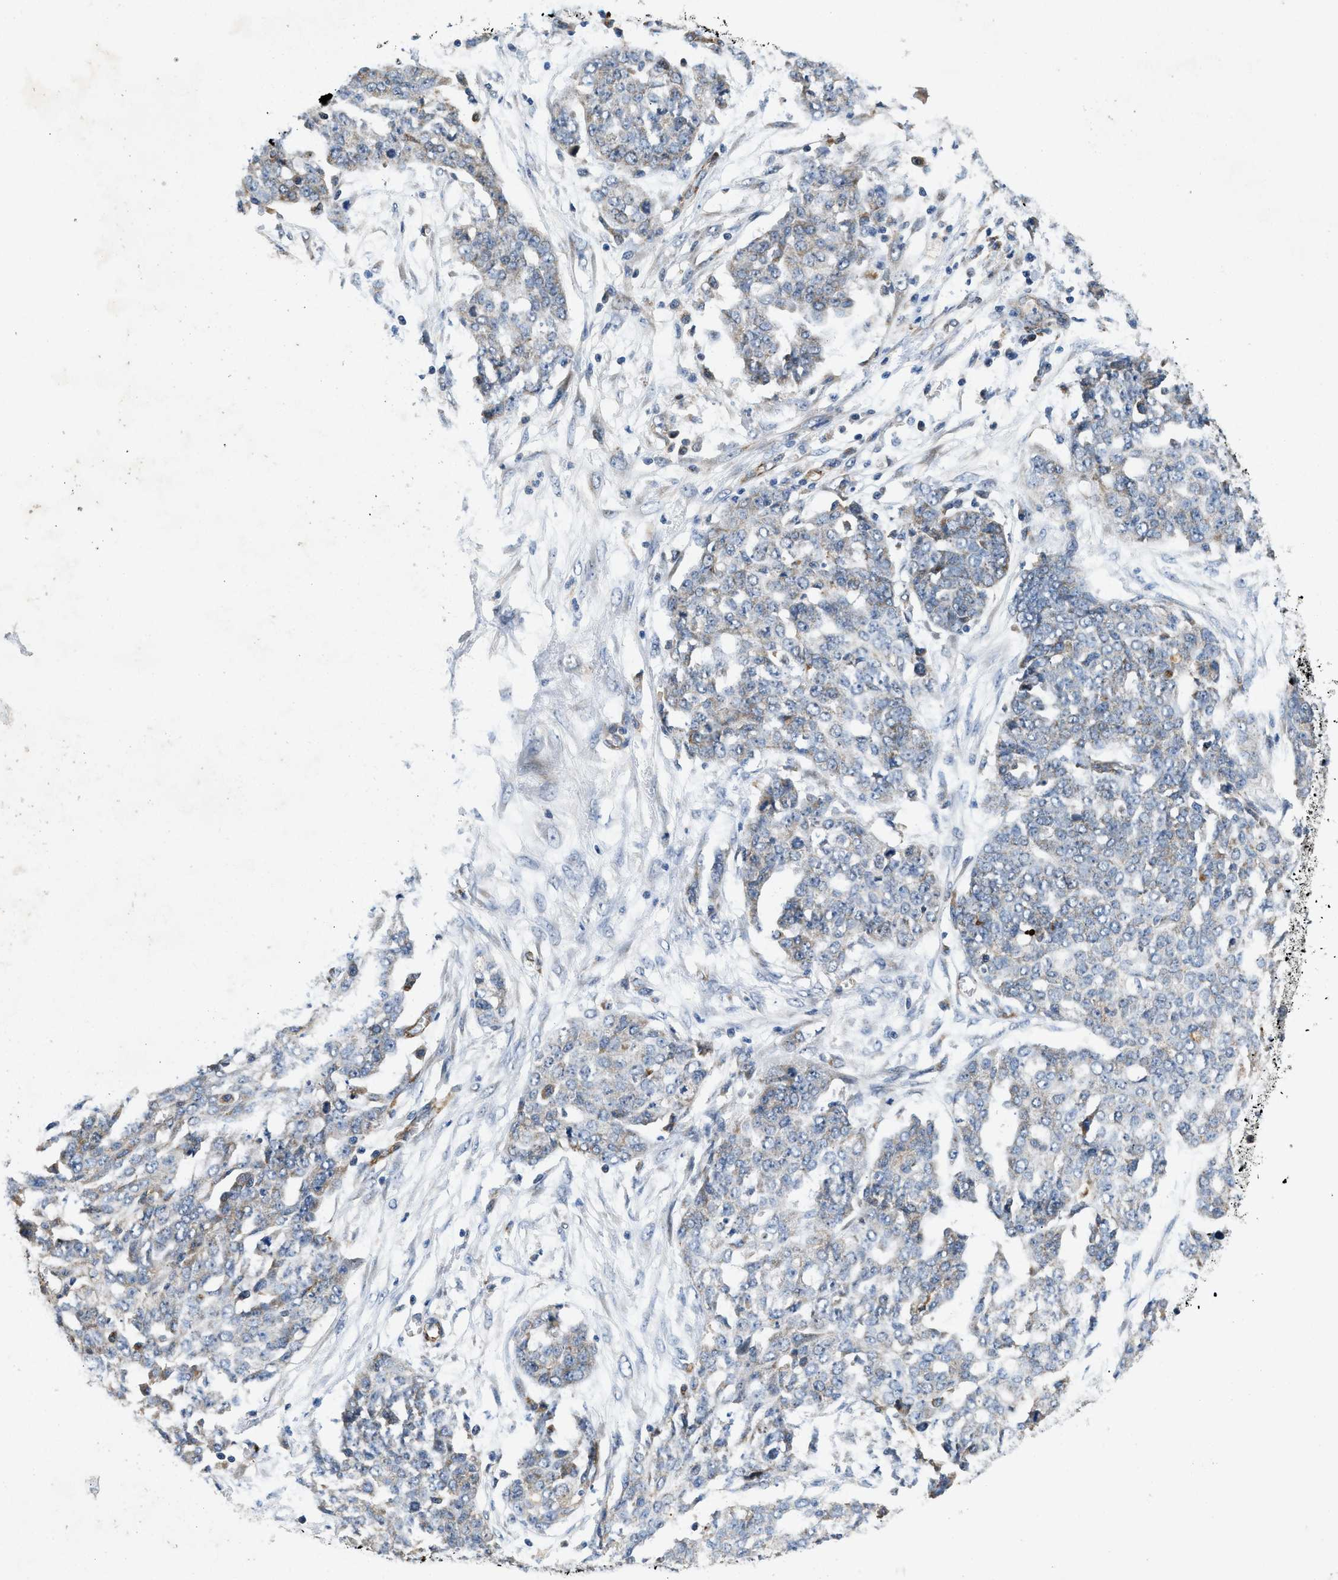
{"staining": {"intensity": "weak", "quantity": "<25%", "location": "cytoplasmic/membranous"}, "tissue": "ovarian cancer", "cell_type": "Tumor cells", "image_type": "cancer", "snomed": [{"axis": "morphology", "description": "Cystadenocarcinoma, serous, NOS"}, {"axis": "topography", "description": "Soft tissue"}, {"axis": "topography", "description": "Ovary"}], "caption": "Tumor cells are negative for brown protein staining in ovarian cancer. (Stains: DAB immunohistochemistry with hematoxylin counter stain, Microscopy: brightfield microscopy at high magnification).", "gene": "ZNF599", "patient": {"sex": "female", "age": 57}}